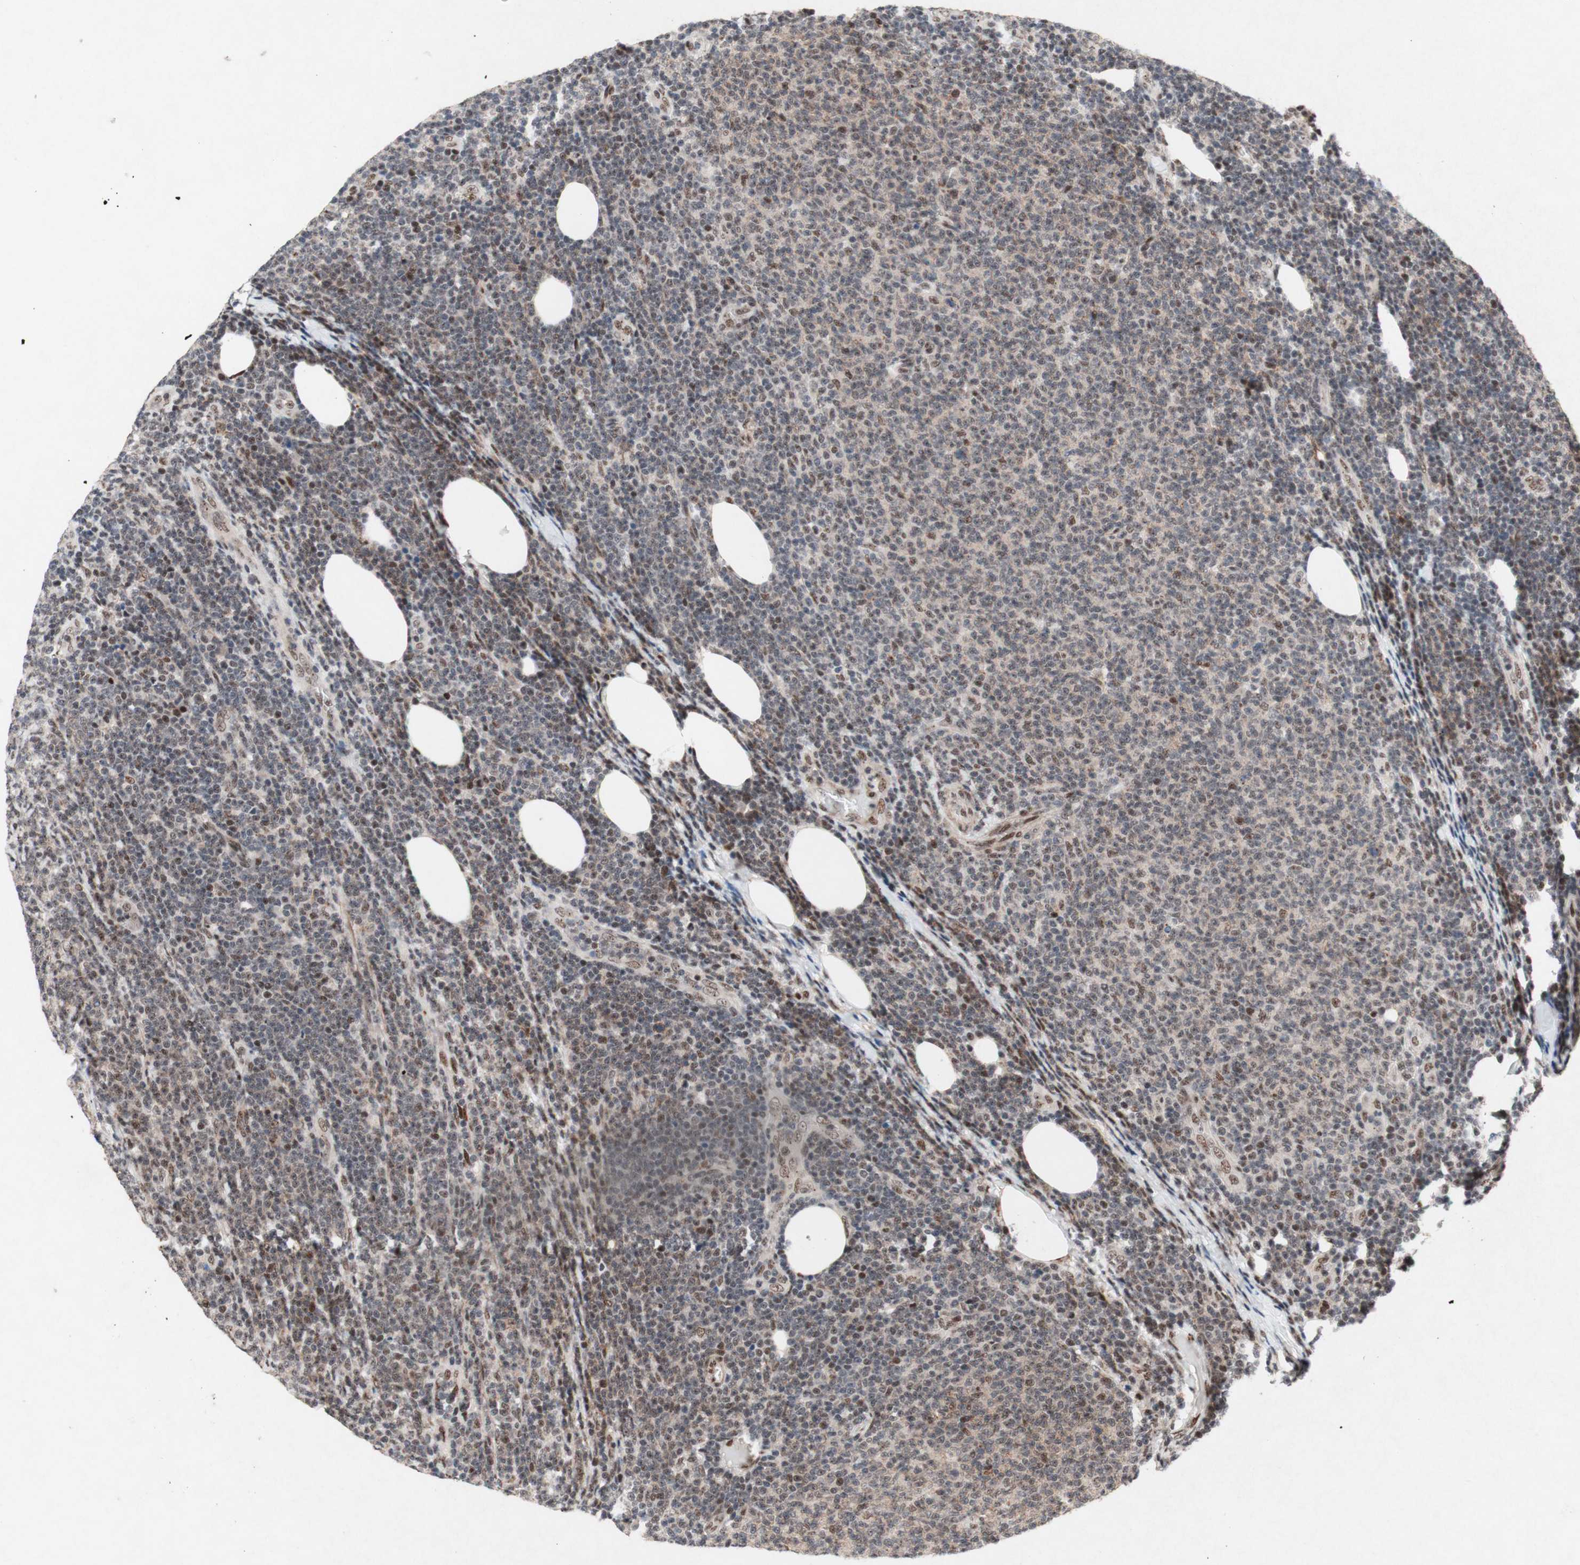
{"staining": {"intensity": "weak", "quantity": "<25%", "location": "nuclear"}, "tissue": "lymphoma", "cell_type": "Tumor cells", "image_type": "cancer", "snomed": [{"axis": "morphology", "description": "Malignant lymphoma, non-Hodgkin's type, Low grade"}, {"axis": "topography", "description": "Lymph node"}], "caption": "The histopathology image shows no staining of tumor cells in low-grade malignant lymphoma, non-Hodgkin's type.", "gene": "TLE1", "patient": {"sex": "male", "age": 66}}